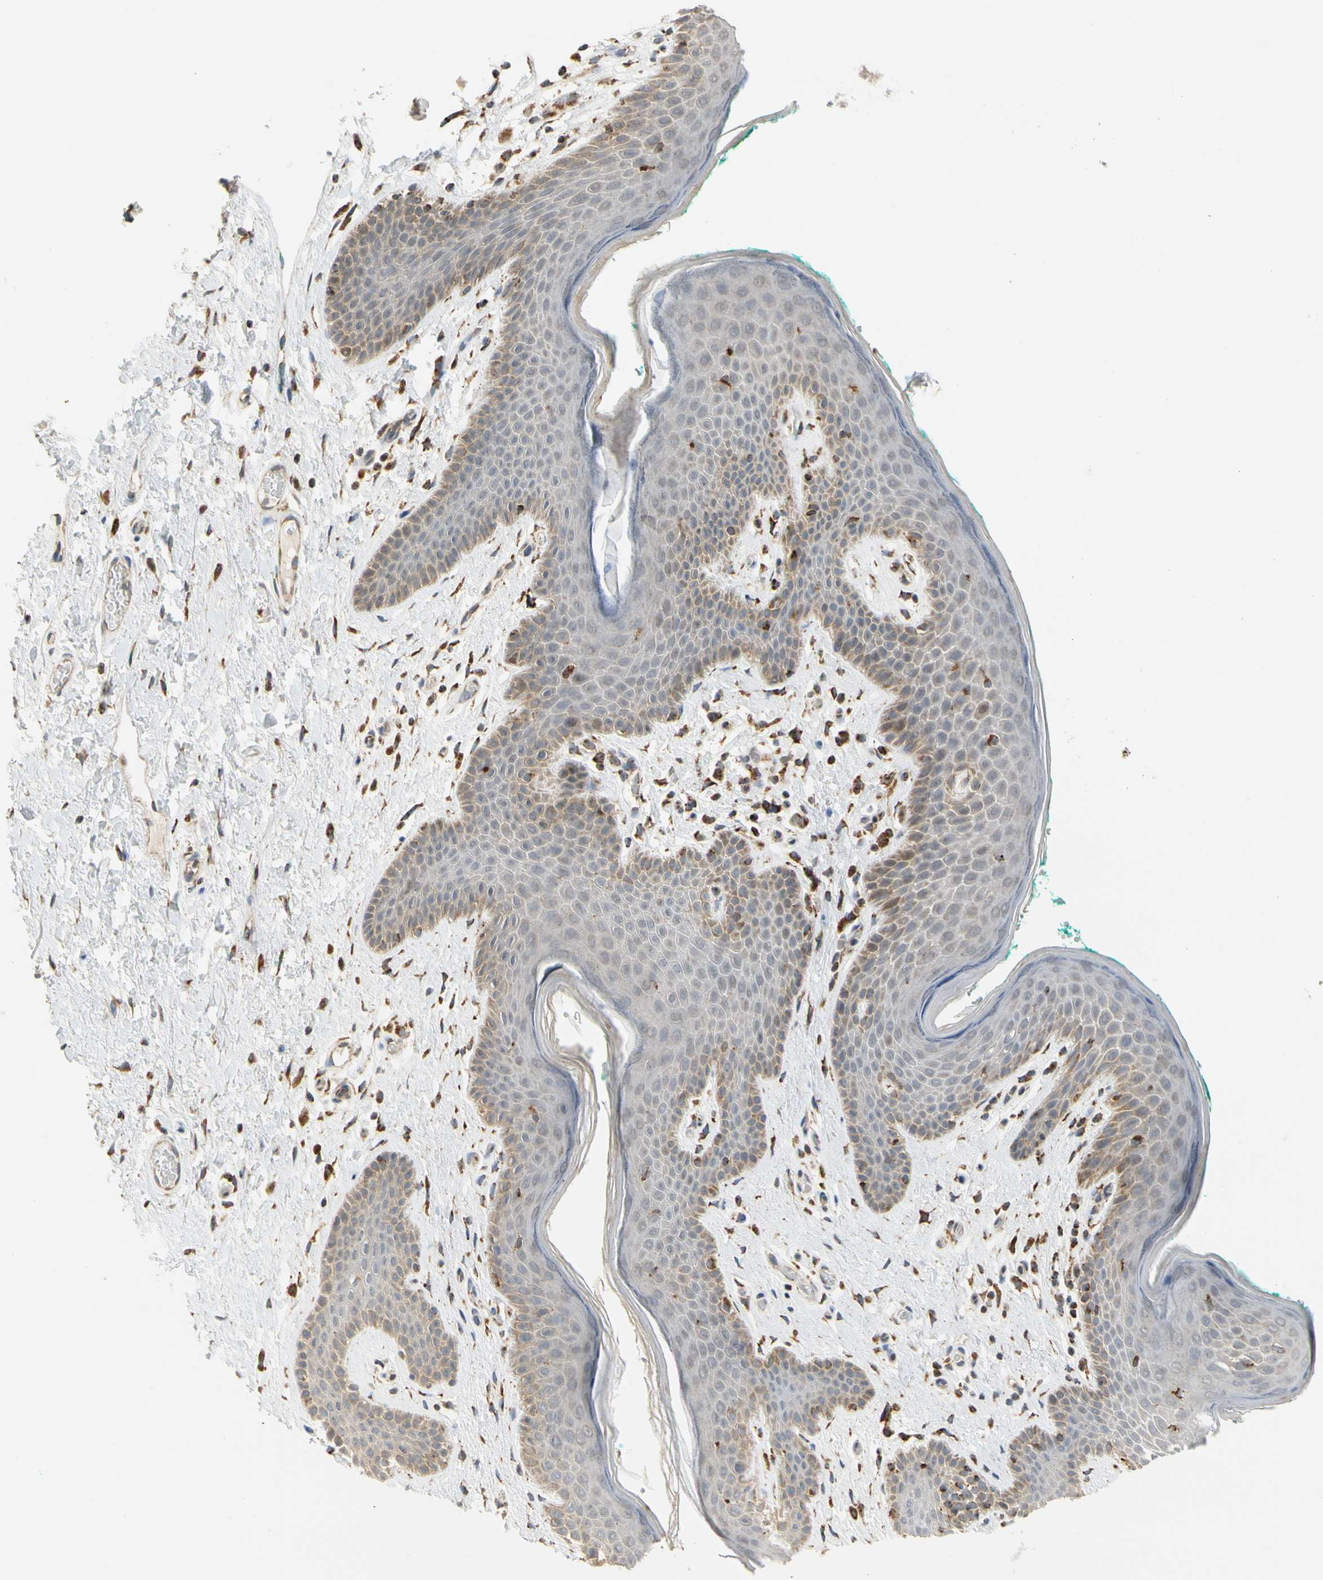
{"staining": {"intensity": "weak", "quantity": "<25%", "location": "cytoplasmic/membranous"}, "tissue": "skin", "cell_type": "Epidermal cells", "image_type": "normal", "snomed": [{"axis": "morphology", "description": "Normal tissue, NOS"}, {"axis": "topography", "description": "Anal"}], "caption": "This is a micrograph of IHC staining of normal skin, which shows no staining in epidermal cells.", "gene": "SFXN3", "patient": {"sex": "male", "age": 74}}